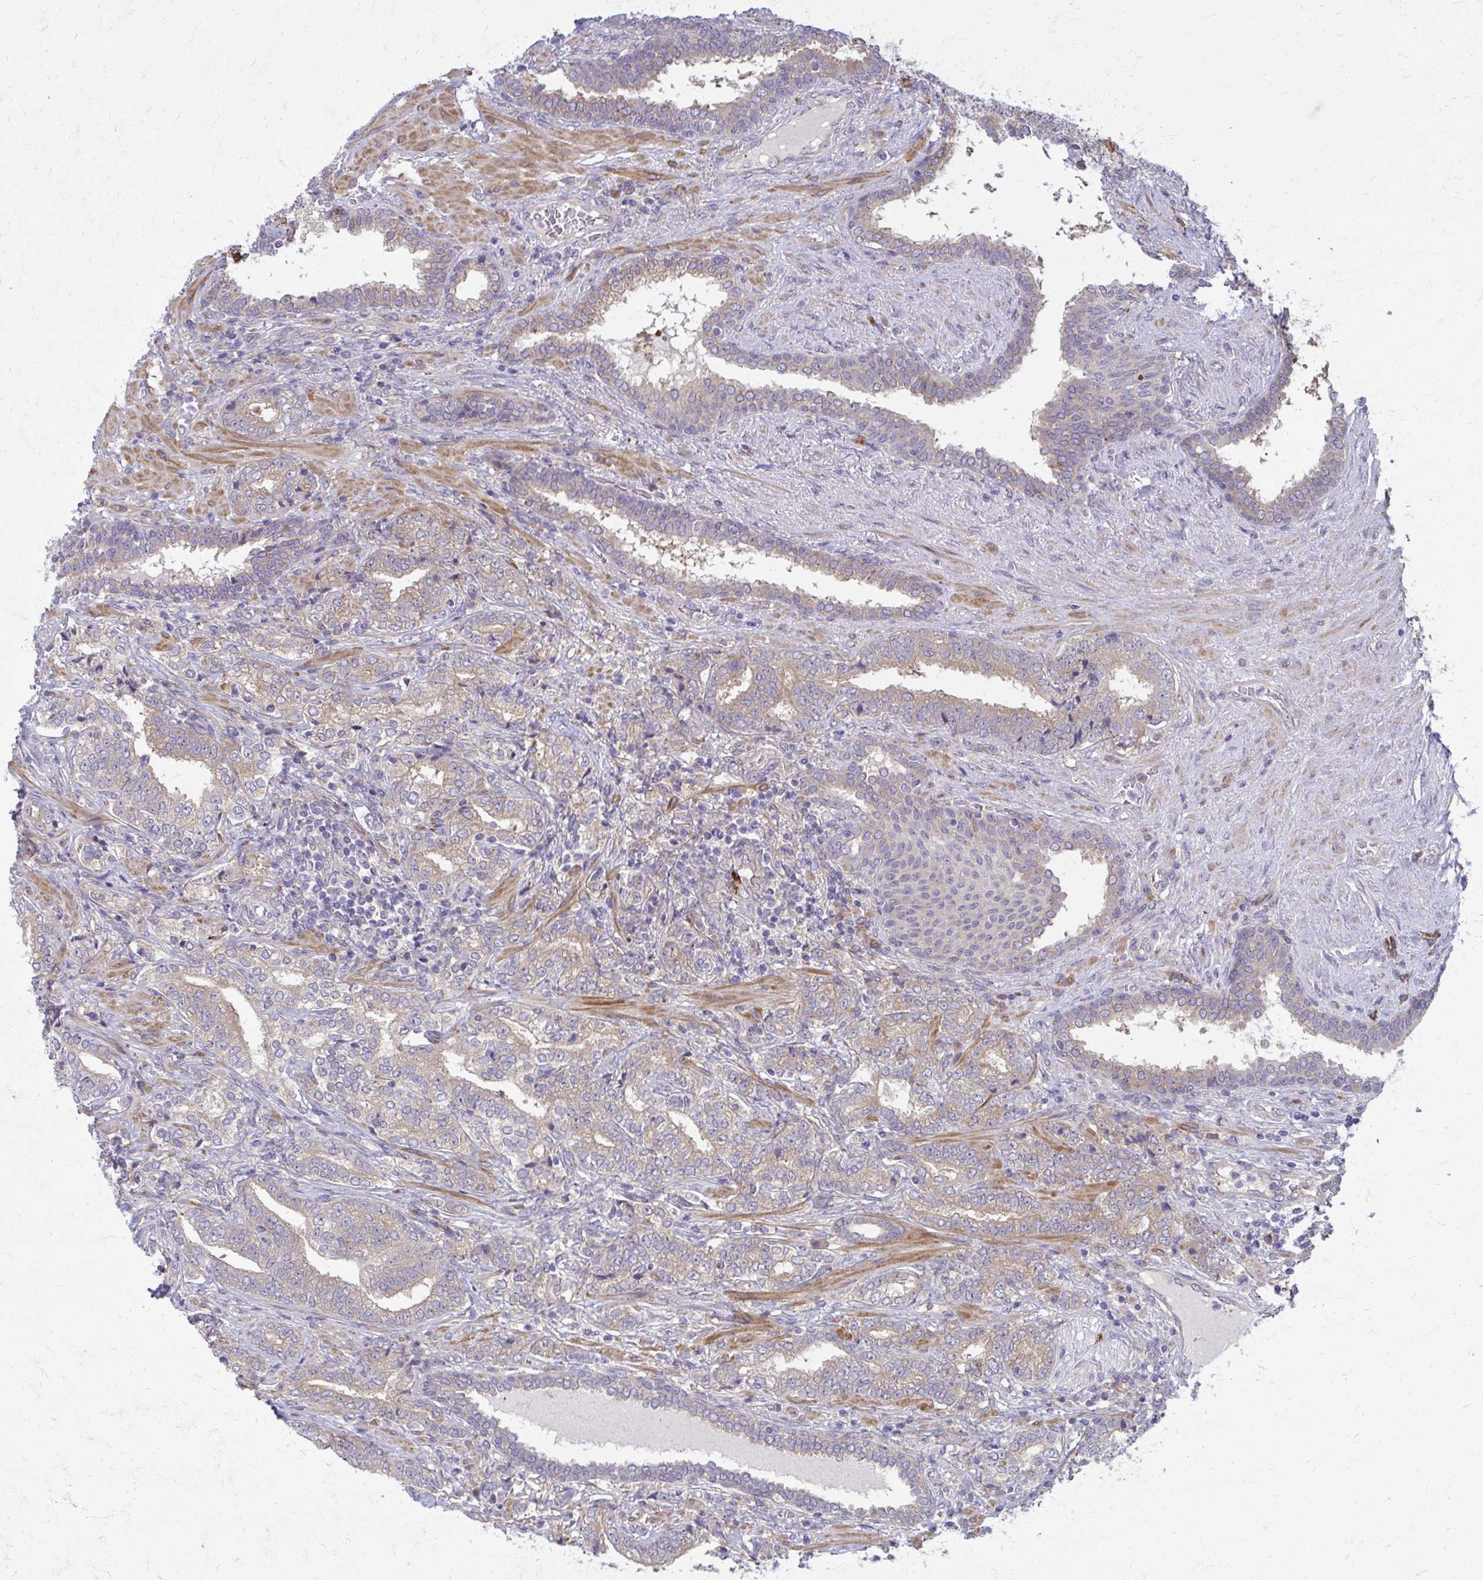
{"staining": {"intensity": "weak", "quantity": "25%-75%", "location": "cytoplasmic/membranous"}, "tissue": "prostate cancer", "cell_type": "Tumor cells", "image_type": "cancer", "snomed": [{"axis": "morphology", "description": "Adenocarcinoma, High grade"}, {"axis": "topography", "description": "Prostate"}], "caption": "Immunohistochemistry (IHC) micrograph of prostate cancer stained for a protein (brown), which displays low levels of weak cytoplasmic/membranous positivity in about 25%-75% of tumor cells.", "gene": "CEMP1", "patient": {"sex": "male", "age": 72}}